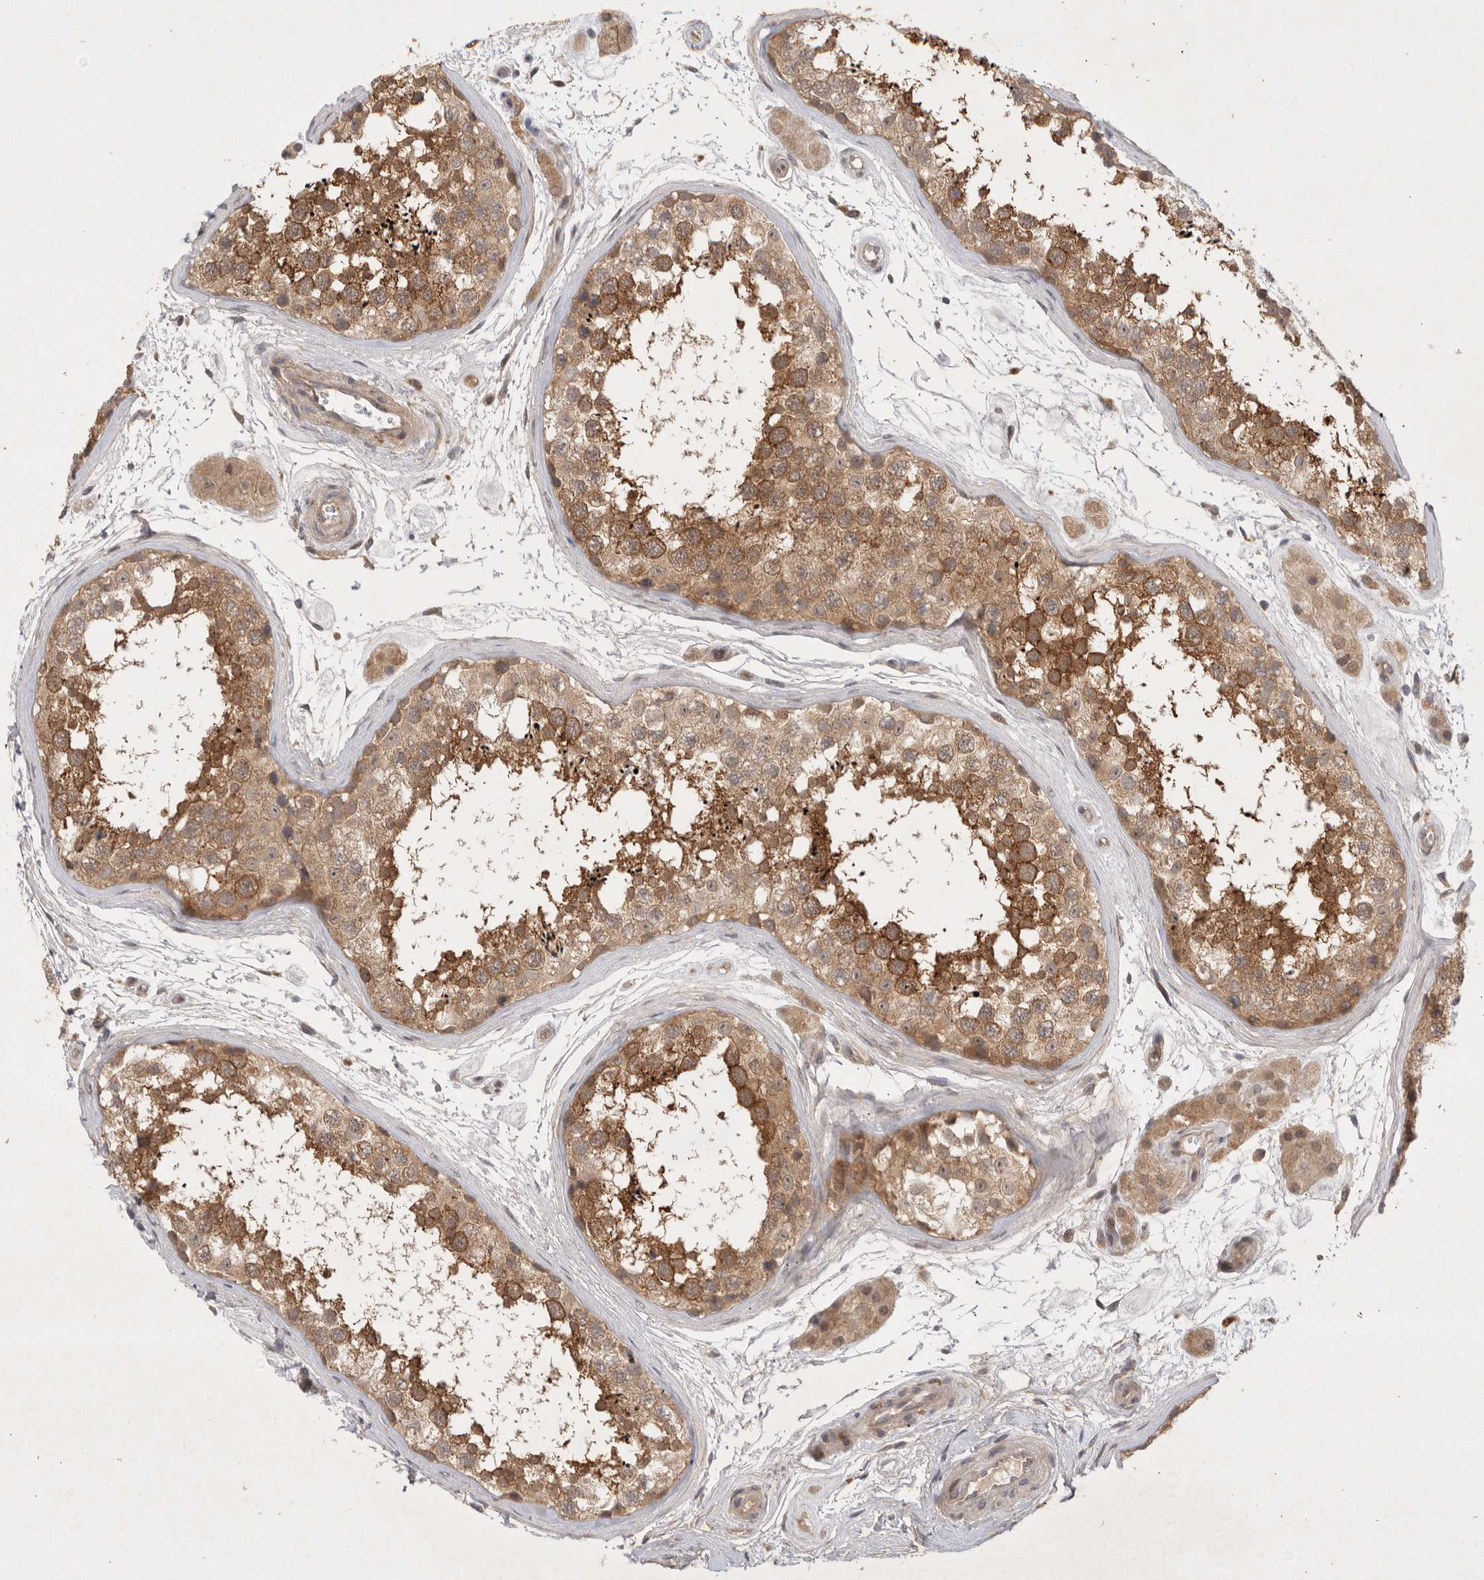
{"staining": {"intensity": "moderate", "quantity": ">75%", "location": "cytoplasmic/membranous"}, "tissue": "testis", "cell_type": "Cells in seminiferous ducts", "image_type": "normal", "snomed": [{"axis": "morphology", "description": "Normal tissue, NOS"}, {"axis": "topography", "description": "Testis"}], "caption": "Cells in seminiferous ducts reveal medium levels of moderate cytoplasmic/membranous staining in about >75% of cells in unremarkable human testis.", "gene": "PTPDC1", "patient": {"sex": "male", "age": 56}}